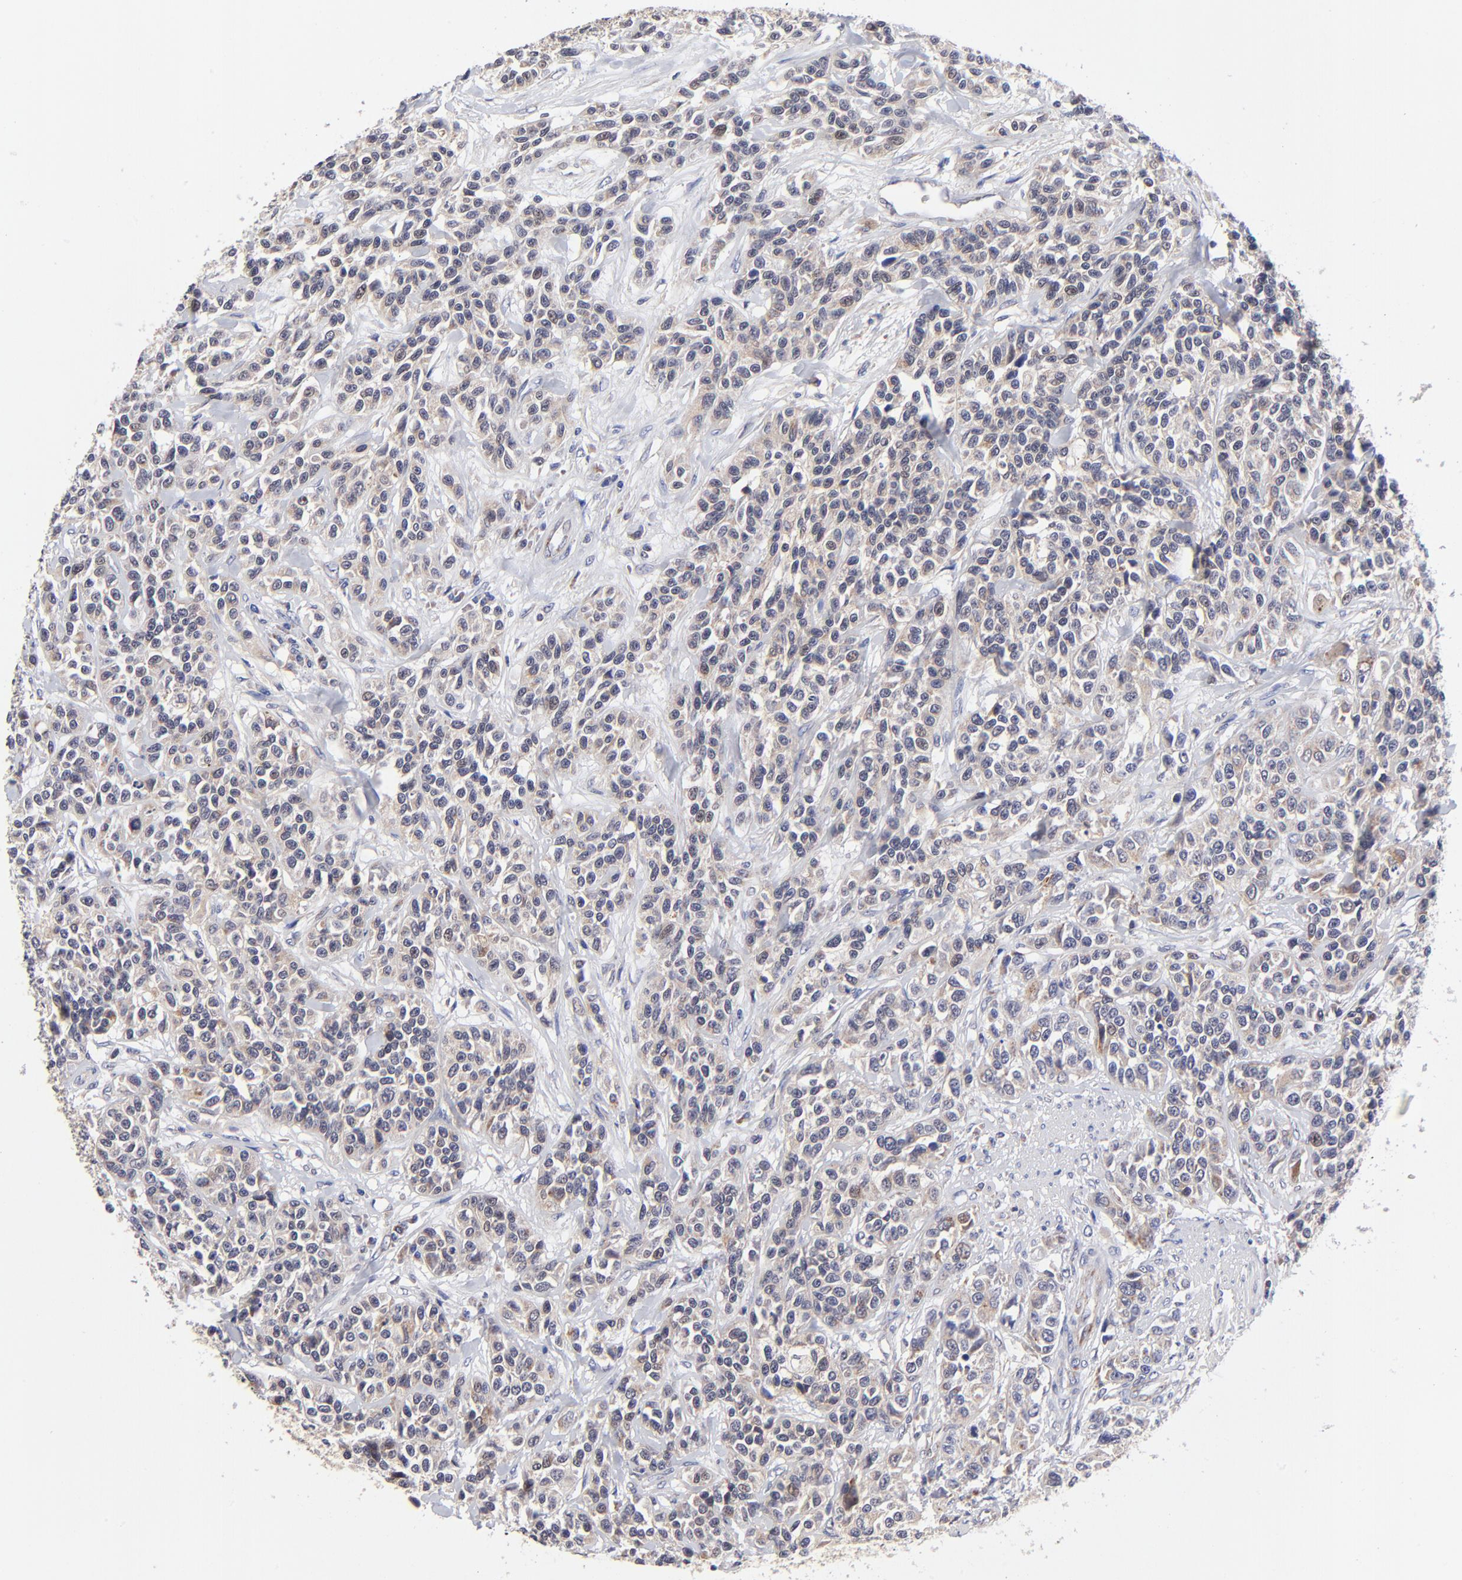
{"staining": {"intensity": "moderate", "quantity": "25%-75%", "location": "cytoplasmic/membranous"}, "tissue": "urothelial cancer", "cell_type": "Tumor cells", "image_type": "cancer", "snomed": [{"axis": "morphology", "description": "Urothelial carcinoma, High grade"}, {"axis": "topography", "description": "Urinary bladder"}], "caption": "Immunohistochemical staining of human urothelial cancer reveals medium levels of moderate cytoplasmic/membranous staining in about 25%-75% of tumor cells.", "gene": "FBXL12", "patient": {"sex": "female", "age": 81}}